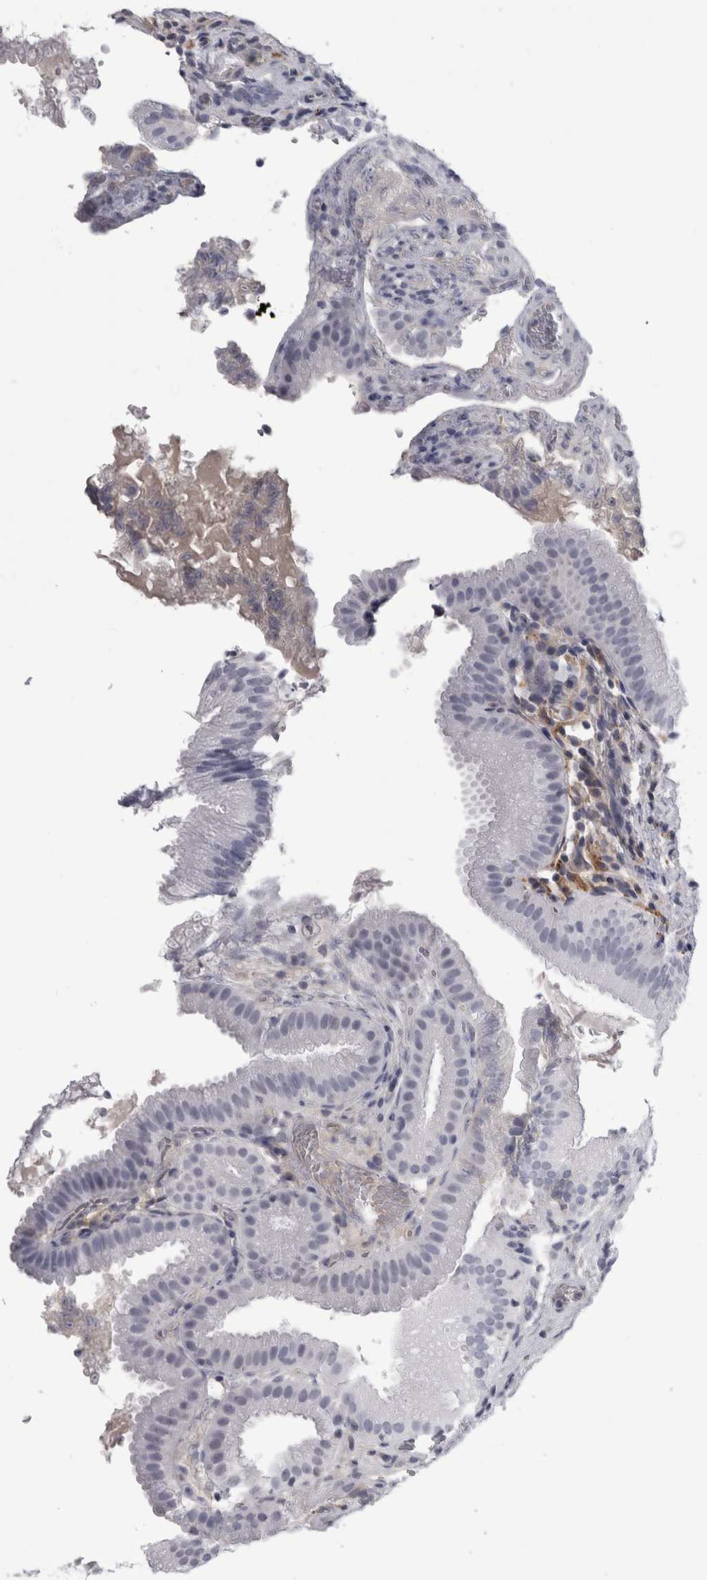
{"staining": {"intensity": "negative", "quantity": "none", "location": "none"}, "tissue": "gallbladder", "cell_type": "Glandular cells", "image_type": "normal", "snomed": [{"axis": "morphology", "description": "Normal tissue, NOS"}, {"axis": "topography", "description": "Gallbladder"}], "caption": "Protein analysis of benign gallbladder exhibits no significant expression in glandular cells.", "gene": "ACOT7", "patient": {"sex": "female", "age": 30}}